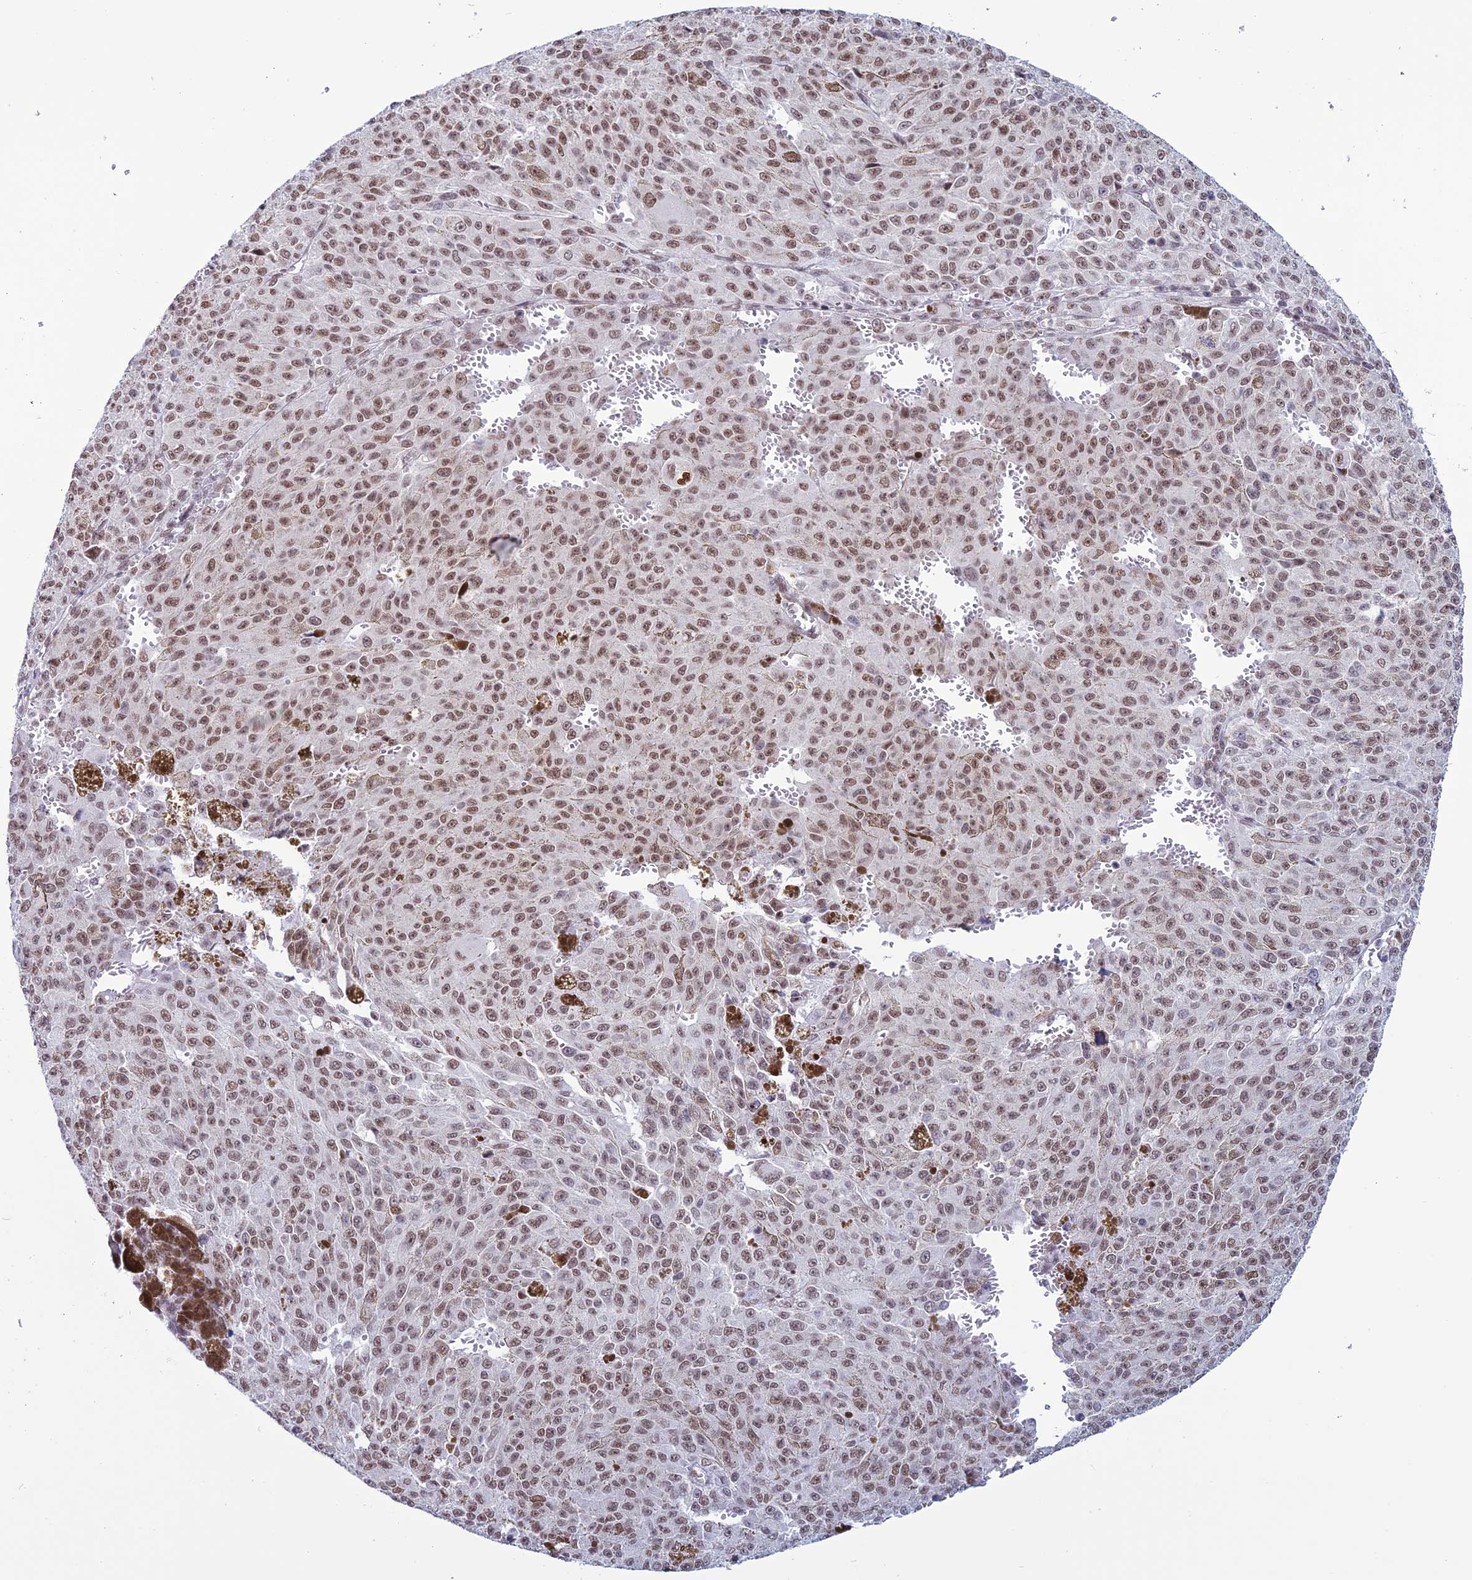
{"staining": {"intensity": "moderate", "quantity": ">75%", "location": "nuclear"}, "tissue": "melanoma", "cell_type": "Tumor cells", "image_type": "cancer", "snomed": [{"axis": "morphology", "description": "Malignant melanoma, NOS"}, {"axis": "topography", "description": "Skin"}], "caption": "DAB (3,3'-diaminobenzidine) immunohistochemical staining of melanoma exhibits moderate nuclear protein expression in approximately >75% of tumor cells.", "gene": "U2AF1", "patient": {"sex": "female", "age": 52}}